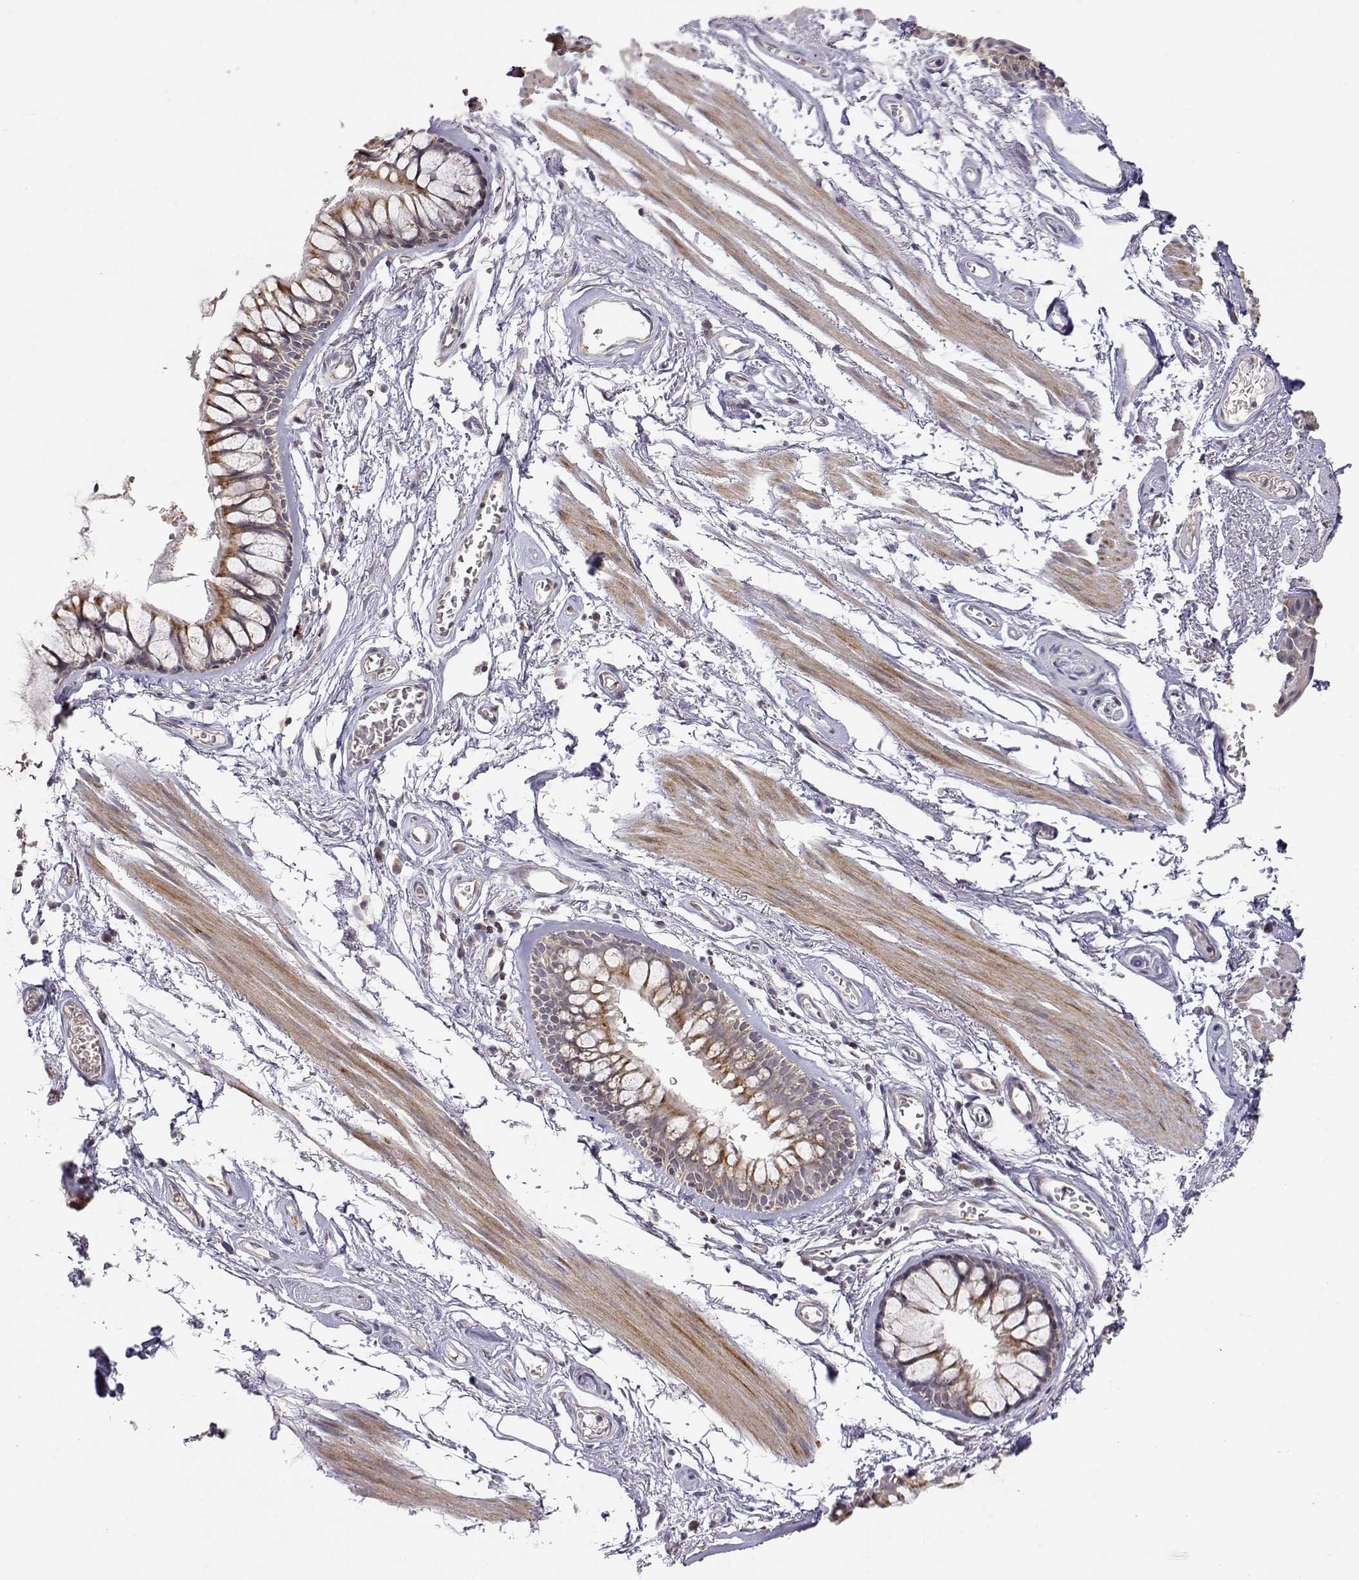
{"staining": {"intensity": "negative", "quantity": "none", "location": "none"}, "tissue": "soft tissue", "cell_type": "Chondrocytes", "image_type": "normal", "snomed": [{"axis": "morphology", "description": "Normal tissue, NOS"}, {"axis": "topography", "description": "Cartilage tissue"}, {"axis": "topography", "description": "Bronchus"}], "caption": "DAB (3,3'-diaminobenzidine) immunohistochemical staining of benign human soft tissue shows no significant staining in chondrocytes. (DAB (3,3'-diaminobenzidine) immunohistochemistry visualized using brightfield microscopy, high magnification).", "gene": "EXOG", "patient": {"sex": "female", "age": 79}}